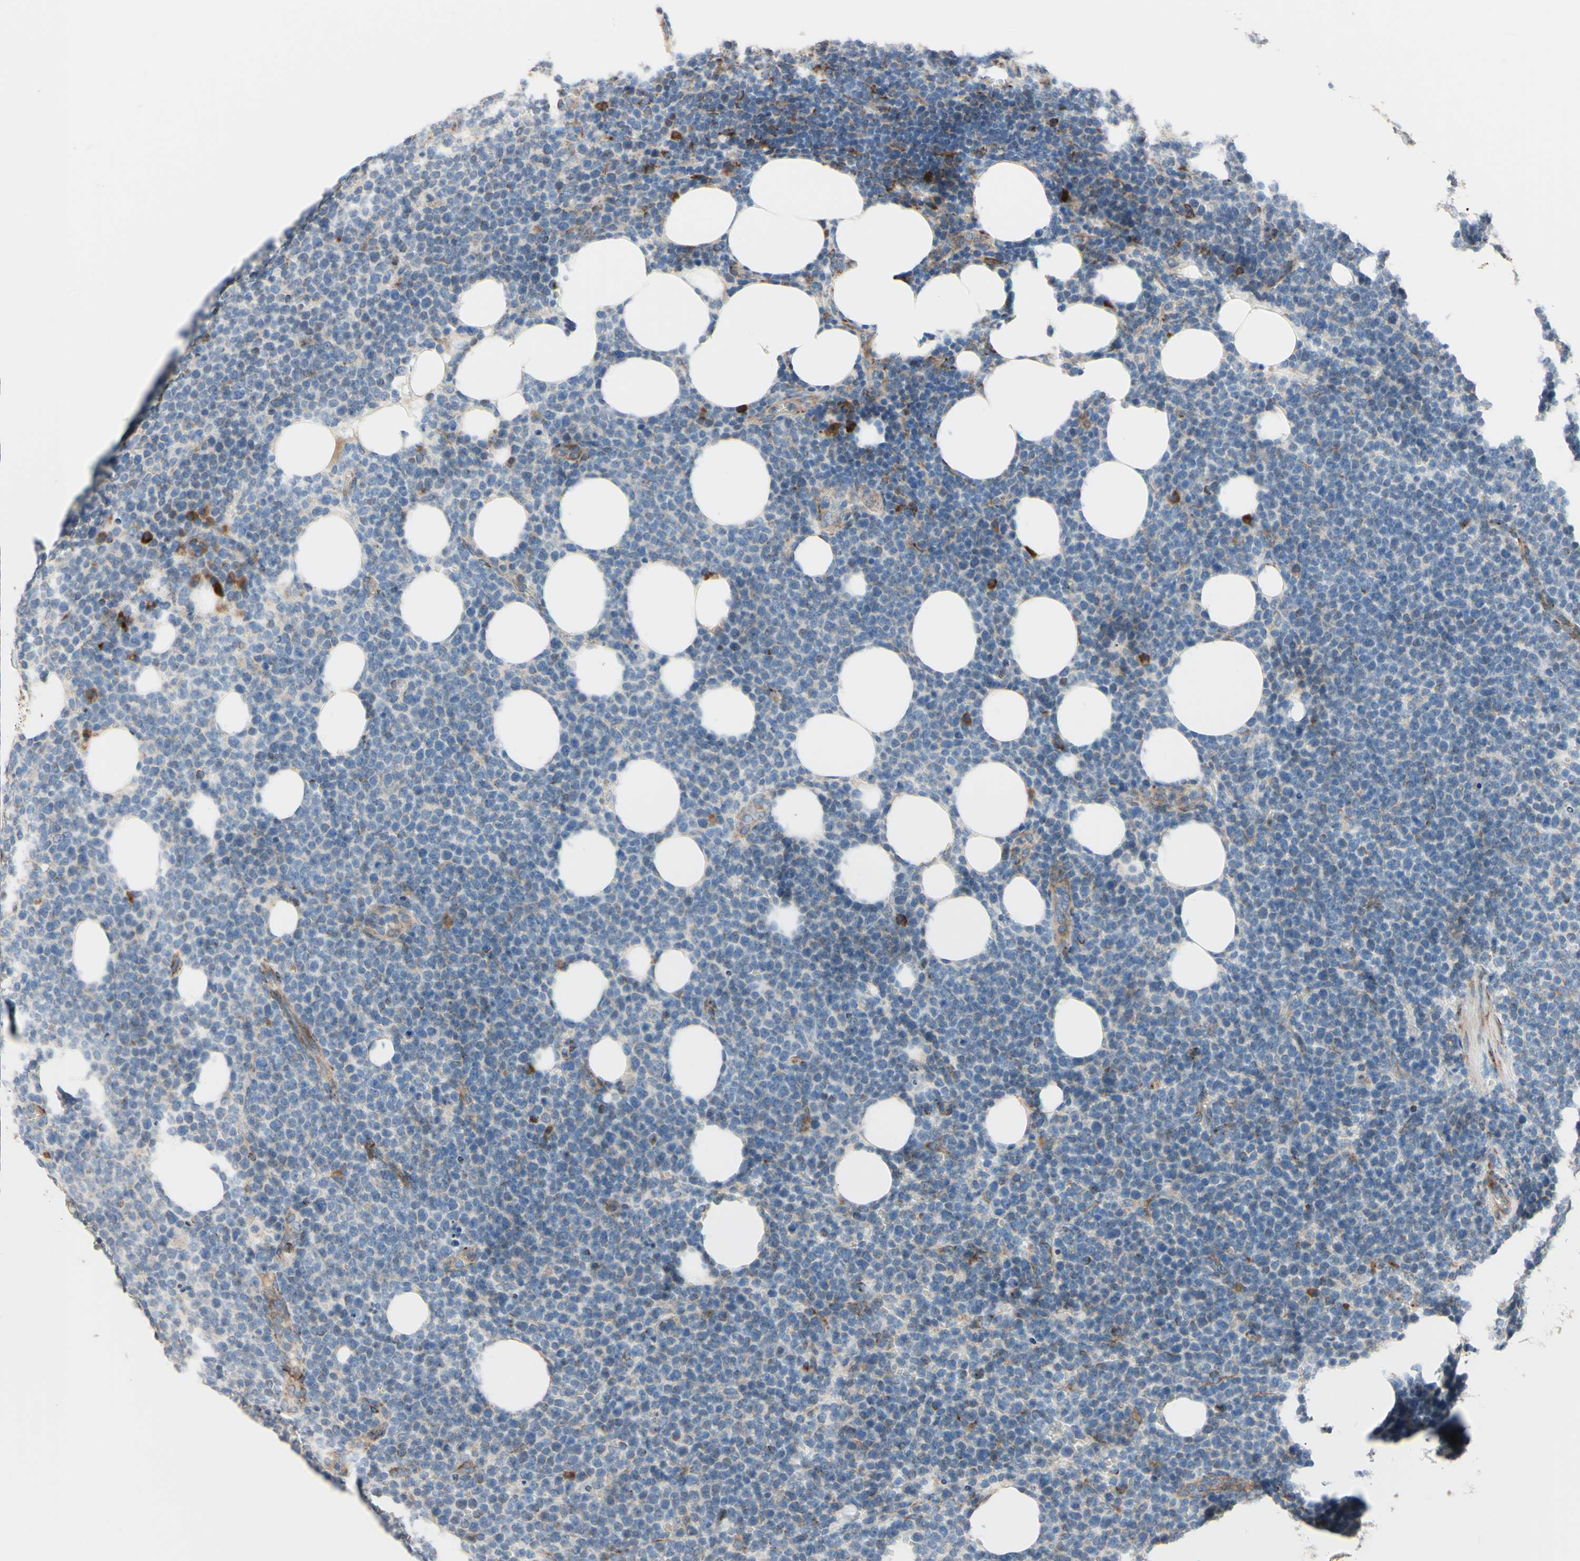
{"staining": {"intensity": "weak", "quantity": "<25%", "location": "cytoplasmic/membranous"}, "tissue": "lymphoma", "cell_type": "Tumor cells", "image_type": "cancer", "snomed": [{"axis": "morphology", "description": "Malignant lymphoma, non-Hodgkin's type, High grade"}, {"axis": "topography", "description": "Lymph node"}], "caption": "High magnification brightfield microscopy of lymphoma stained with DAB (3,3'-diaminobenzidine) (brown) and counterstained with hematoxylin (blue): tumor cells show no significant positivity.", "gene": "AGPAT5", "patient": {"sex": "male", "age": 61}}